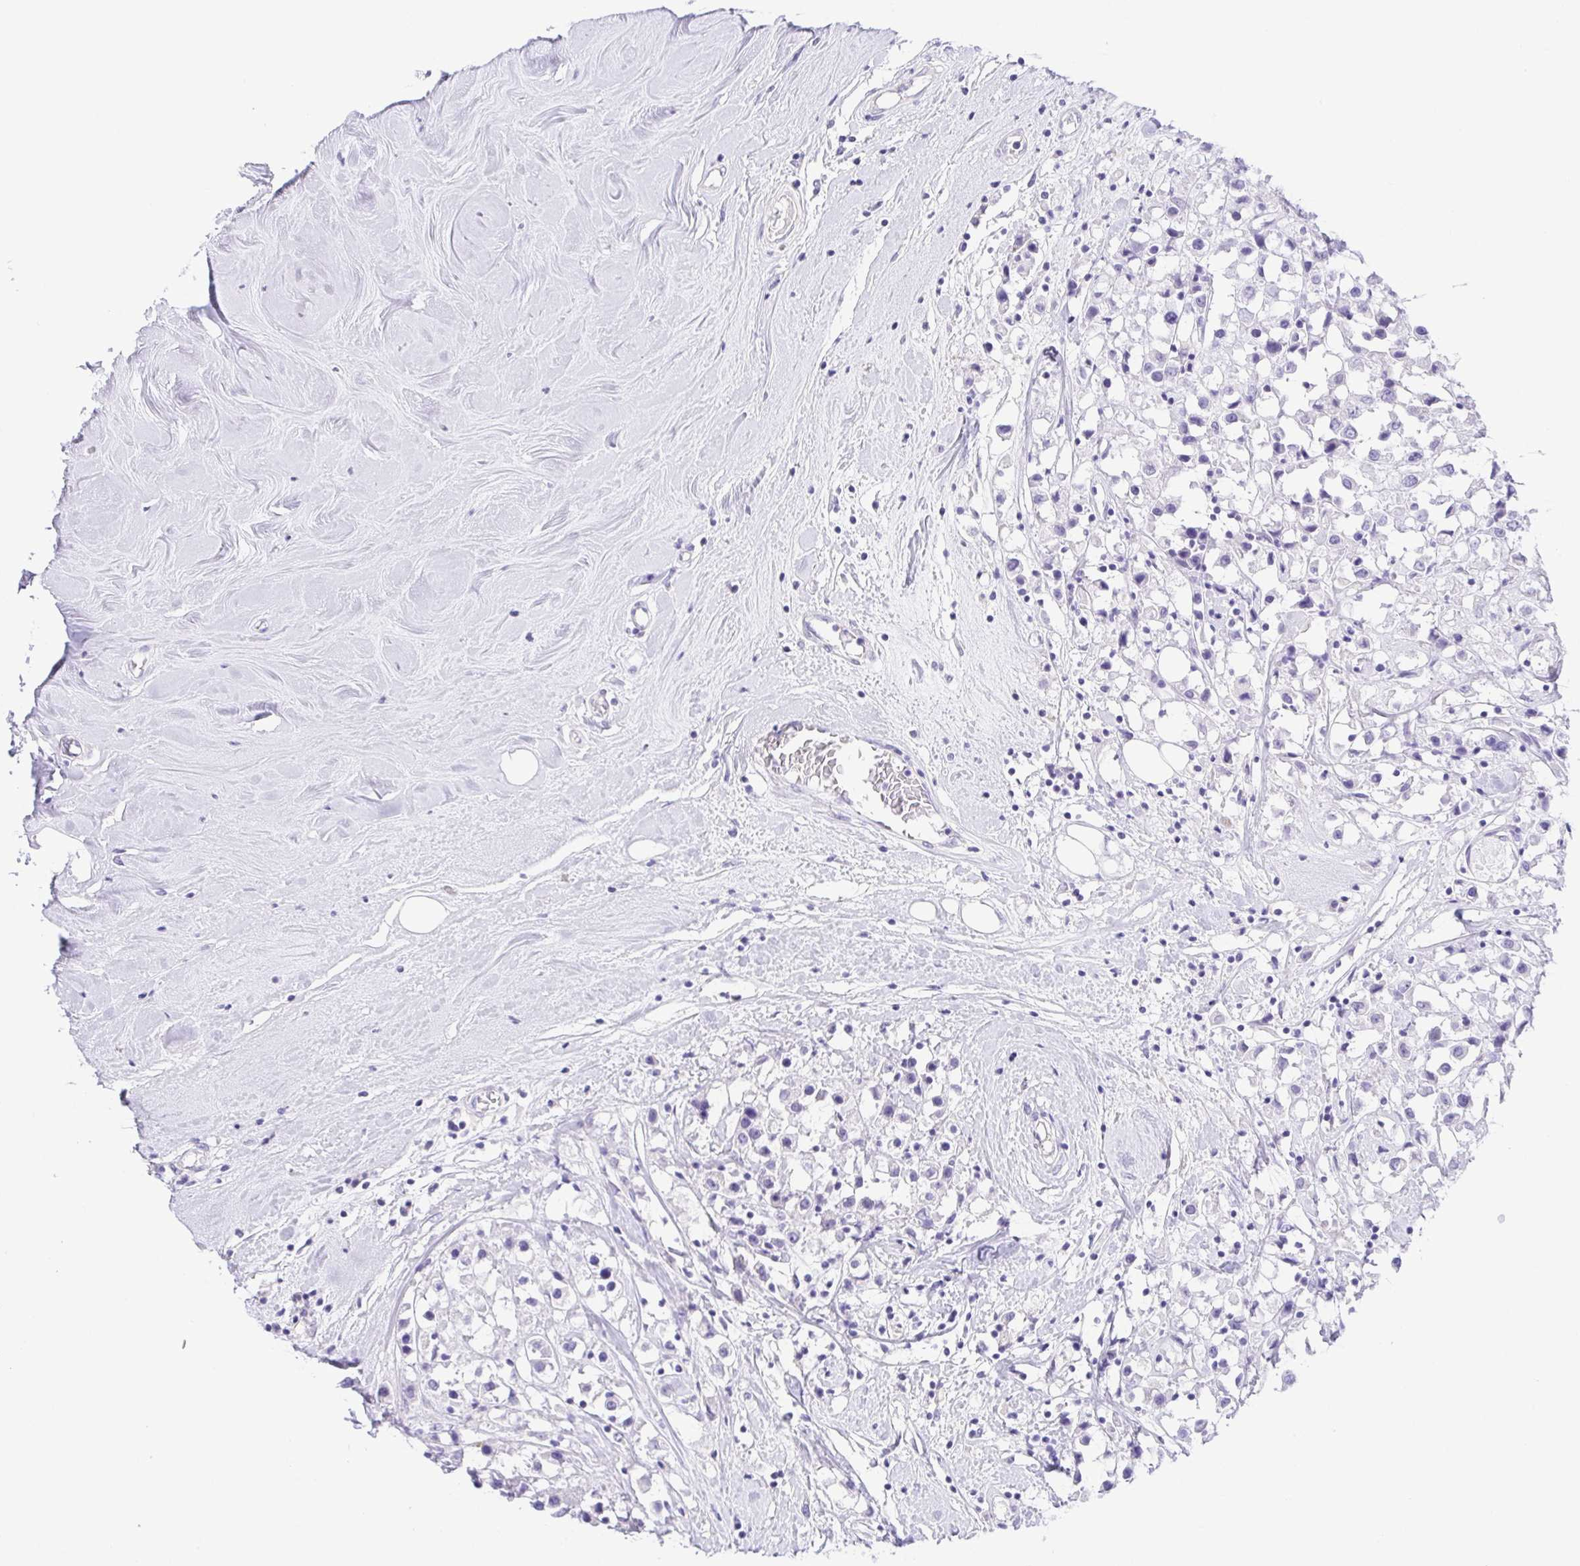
{"staining": {"intensity": "negative", "quantity": "none", "location": "none"}, "tissue": "breast cancer", "cell_type": "Tumor cells", "image_type": "cancer", "snomed": [{"axis": "morphology", "description": "Duct carcinoma"}, {"axis": "topography", "description": "Breast"}], "caption": "This is an immunohistochemistry (IHC) histopathology image of breast intraductal carcinoma. There is no staining in tumor cells.", "gene": "KRTDAP", "patient": {"sex": "female", "age": 61}}